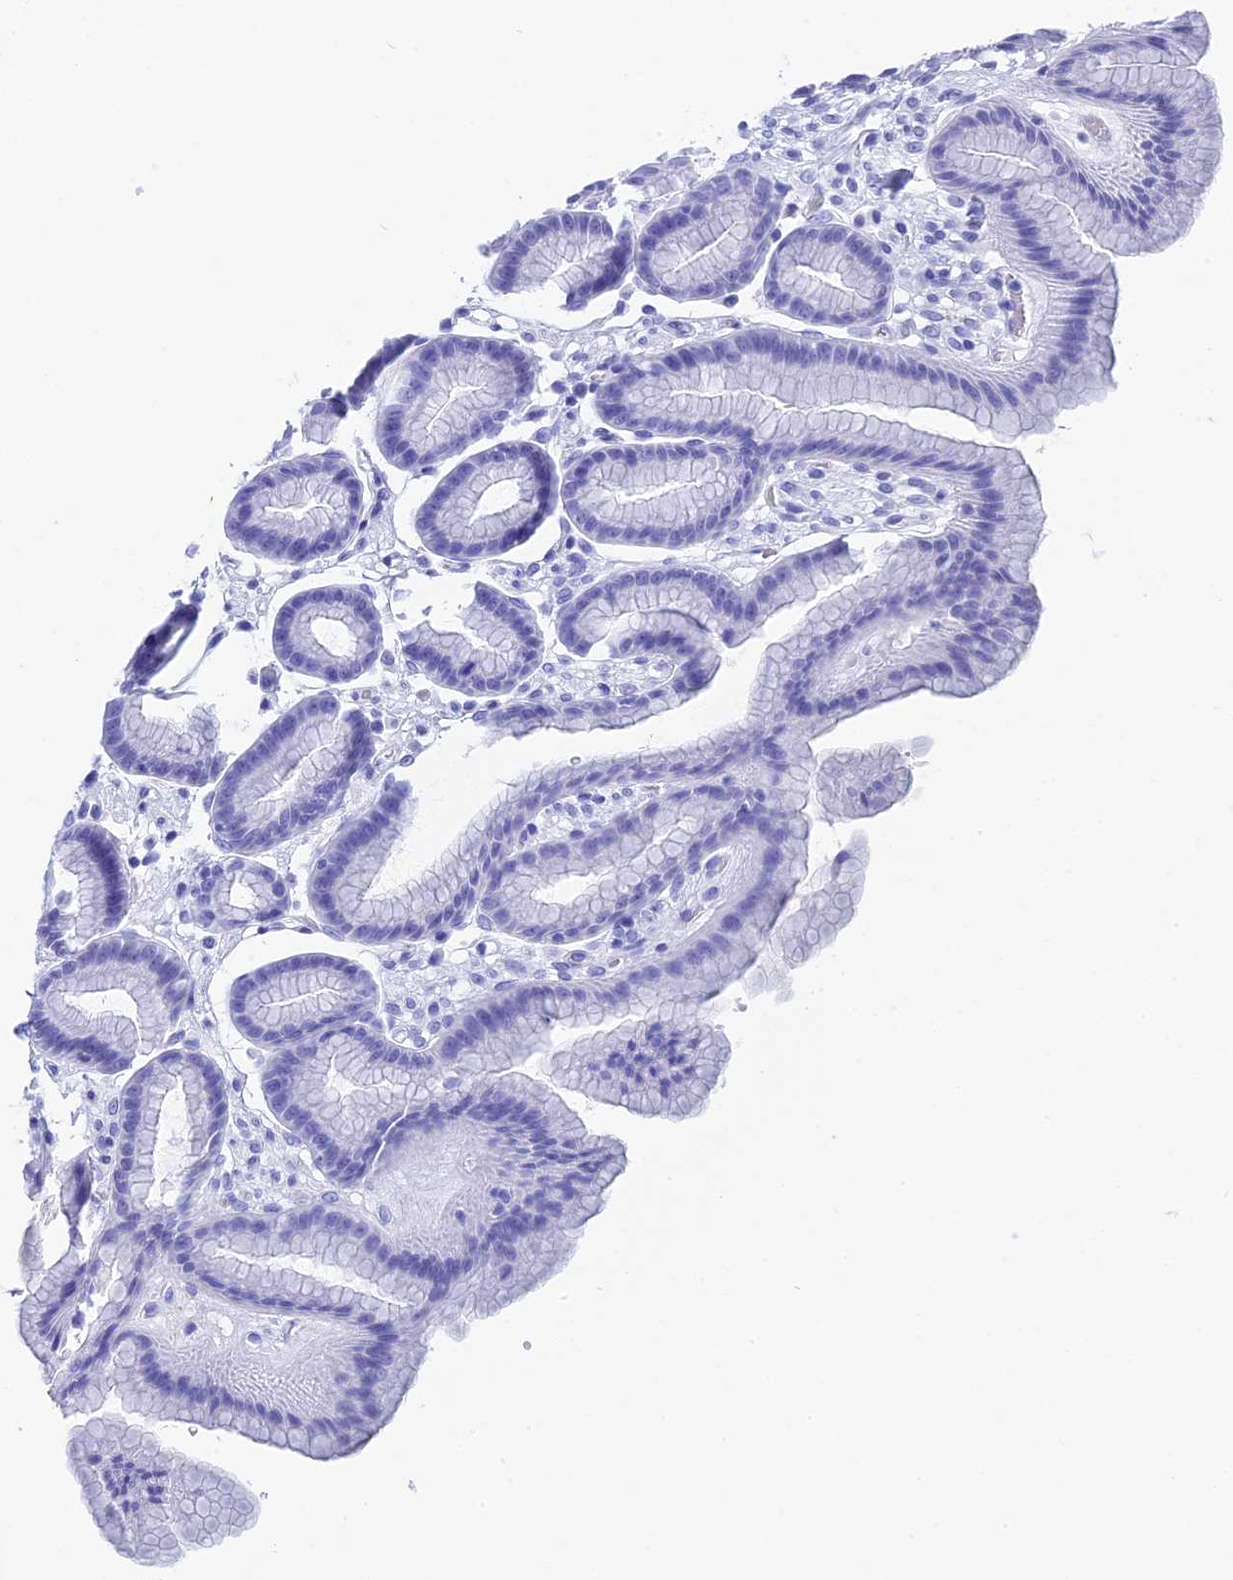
{"staining": {"intensity": "negative", "quantity": "none", "location": "none"}, "tissue": "stomach", "cell_type": "Glandular cells", "image_type": "normal", "snomed": [{"axis": "morphology", "description": "Normal tissue, NOS"}, {"axis": "topography", "description": "Stomach"}], "caption": "Immunohistochemical staining of benign stomach demonstrates no significant expression in glandular cells.", "gene": "TEX101", "patient": {"sex": "male", "age": 42}}